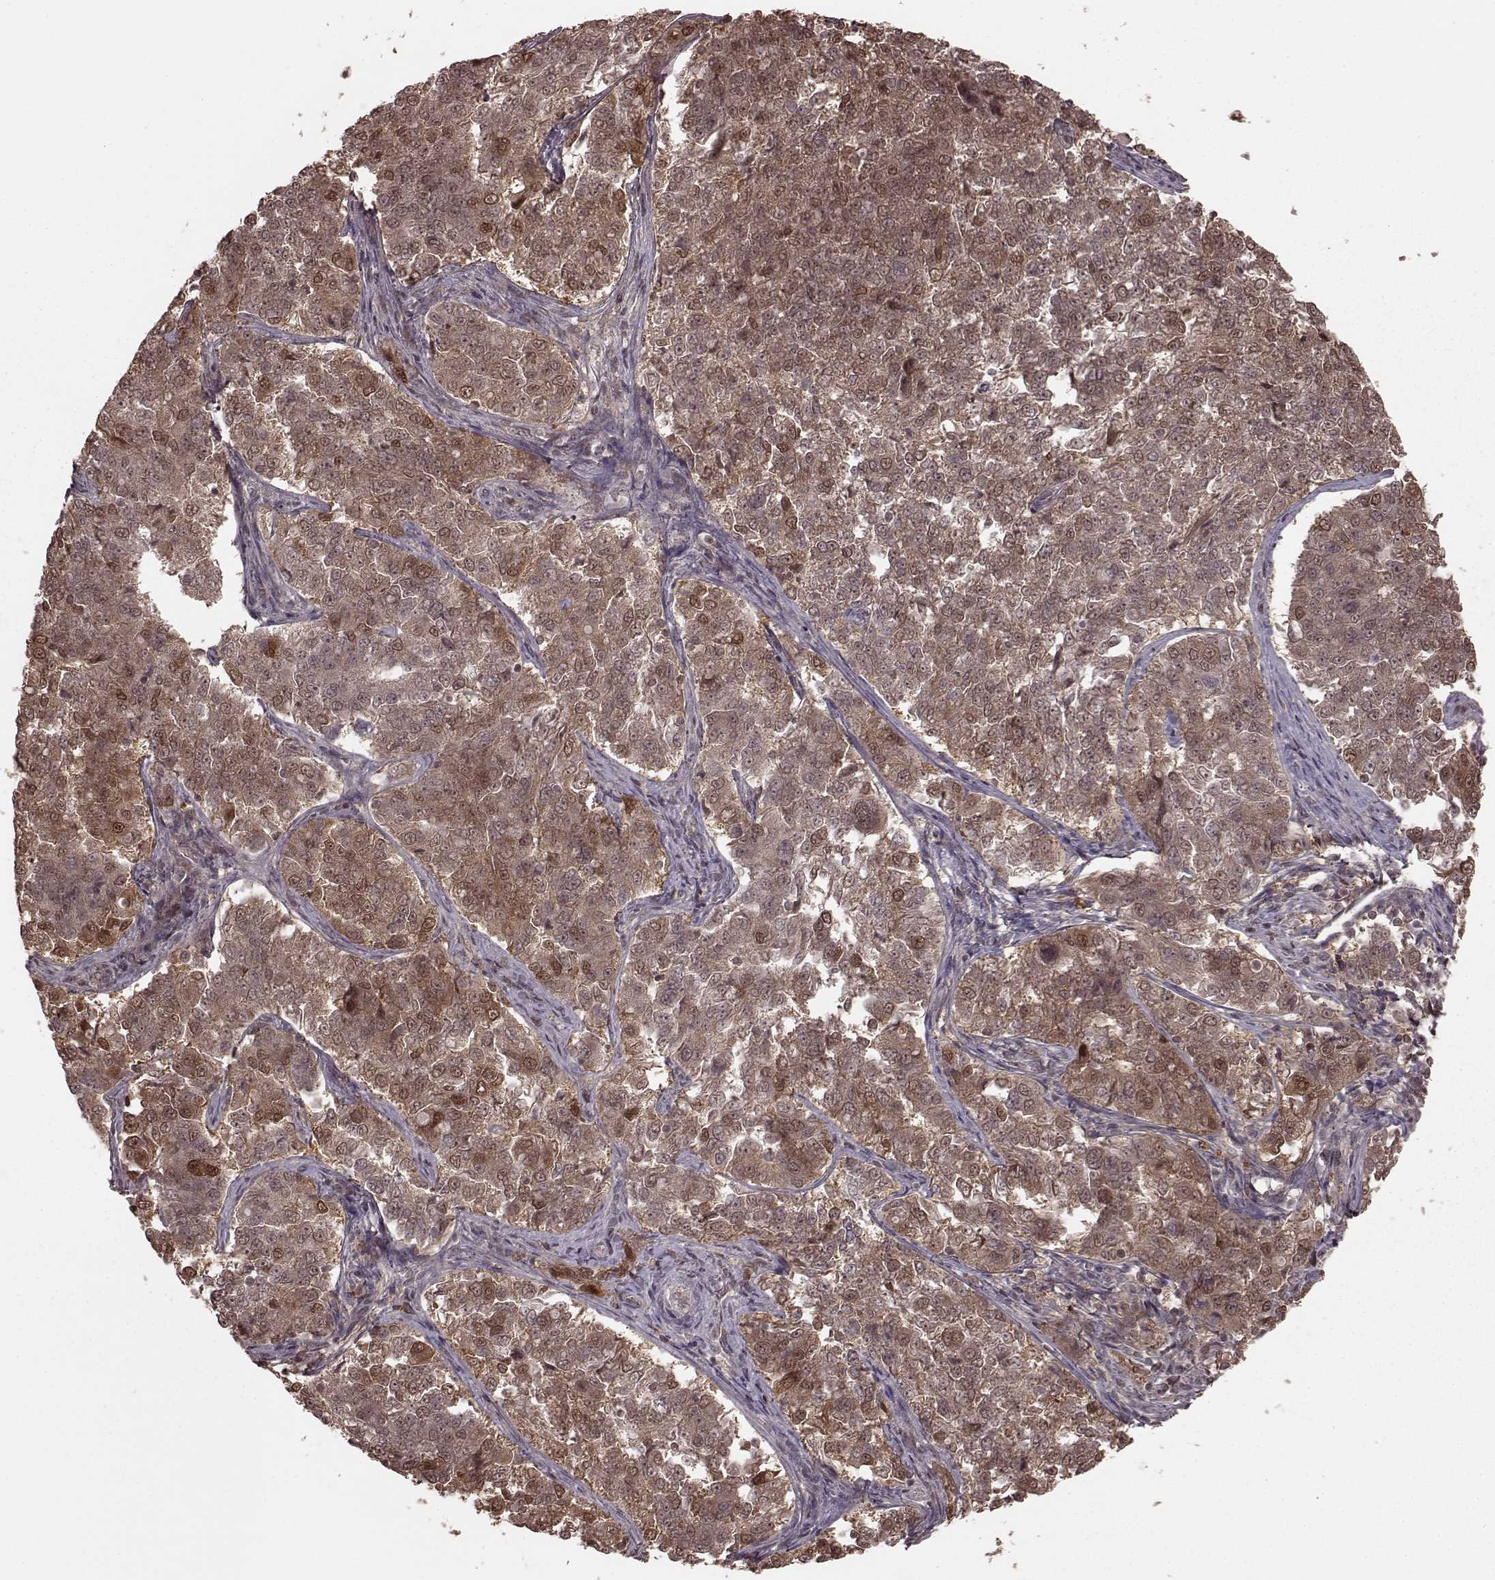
{"staining": {"intensity": "moderate", "quantity": ">75%", "location": "cytoplasmic/membranous,nuclear"}, "tissue": "endometrial cancer", "cell_type": "Tumor cells", "image_type": "cancer", "snomed": [{"axis": "morphology", "description": "Adenocarcinoma, NOS"}, {"axis": "topography", "description": "Endometrium"}], "caption": "Endometrial adenocarcinoma was stained to show a protein in brown. There is medium levels of moderate cytoplasmic/membranous and nuclear positivity in about >75% of tumor cells. Immunohistochemistry stains the protein in brown and the nuclei are stained blue.", "gene": "GSS", "patient": {"sex": "female", "age": 43}}